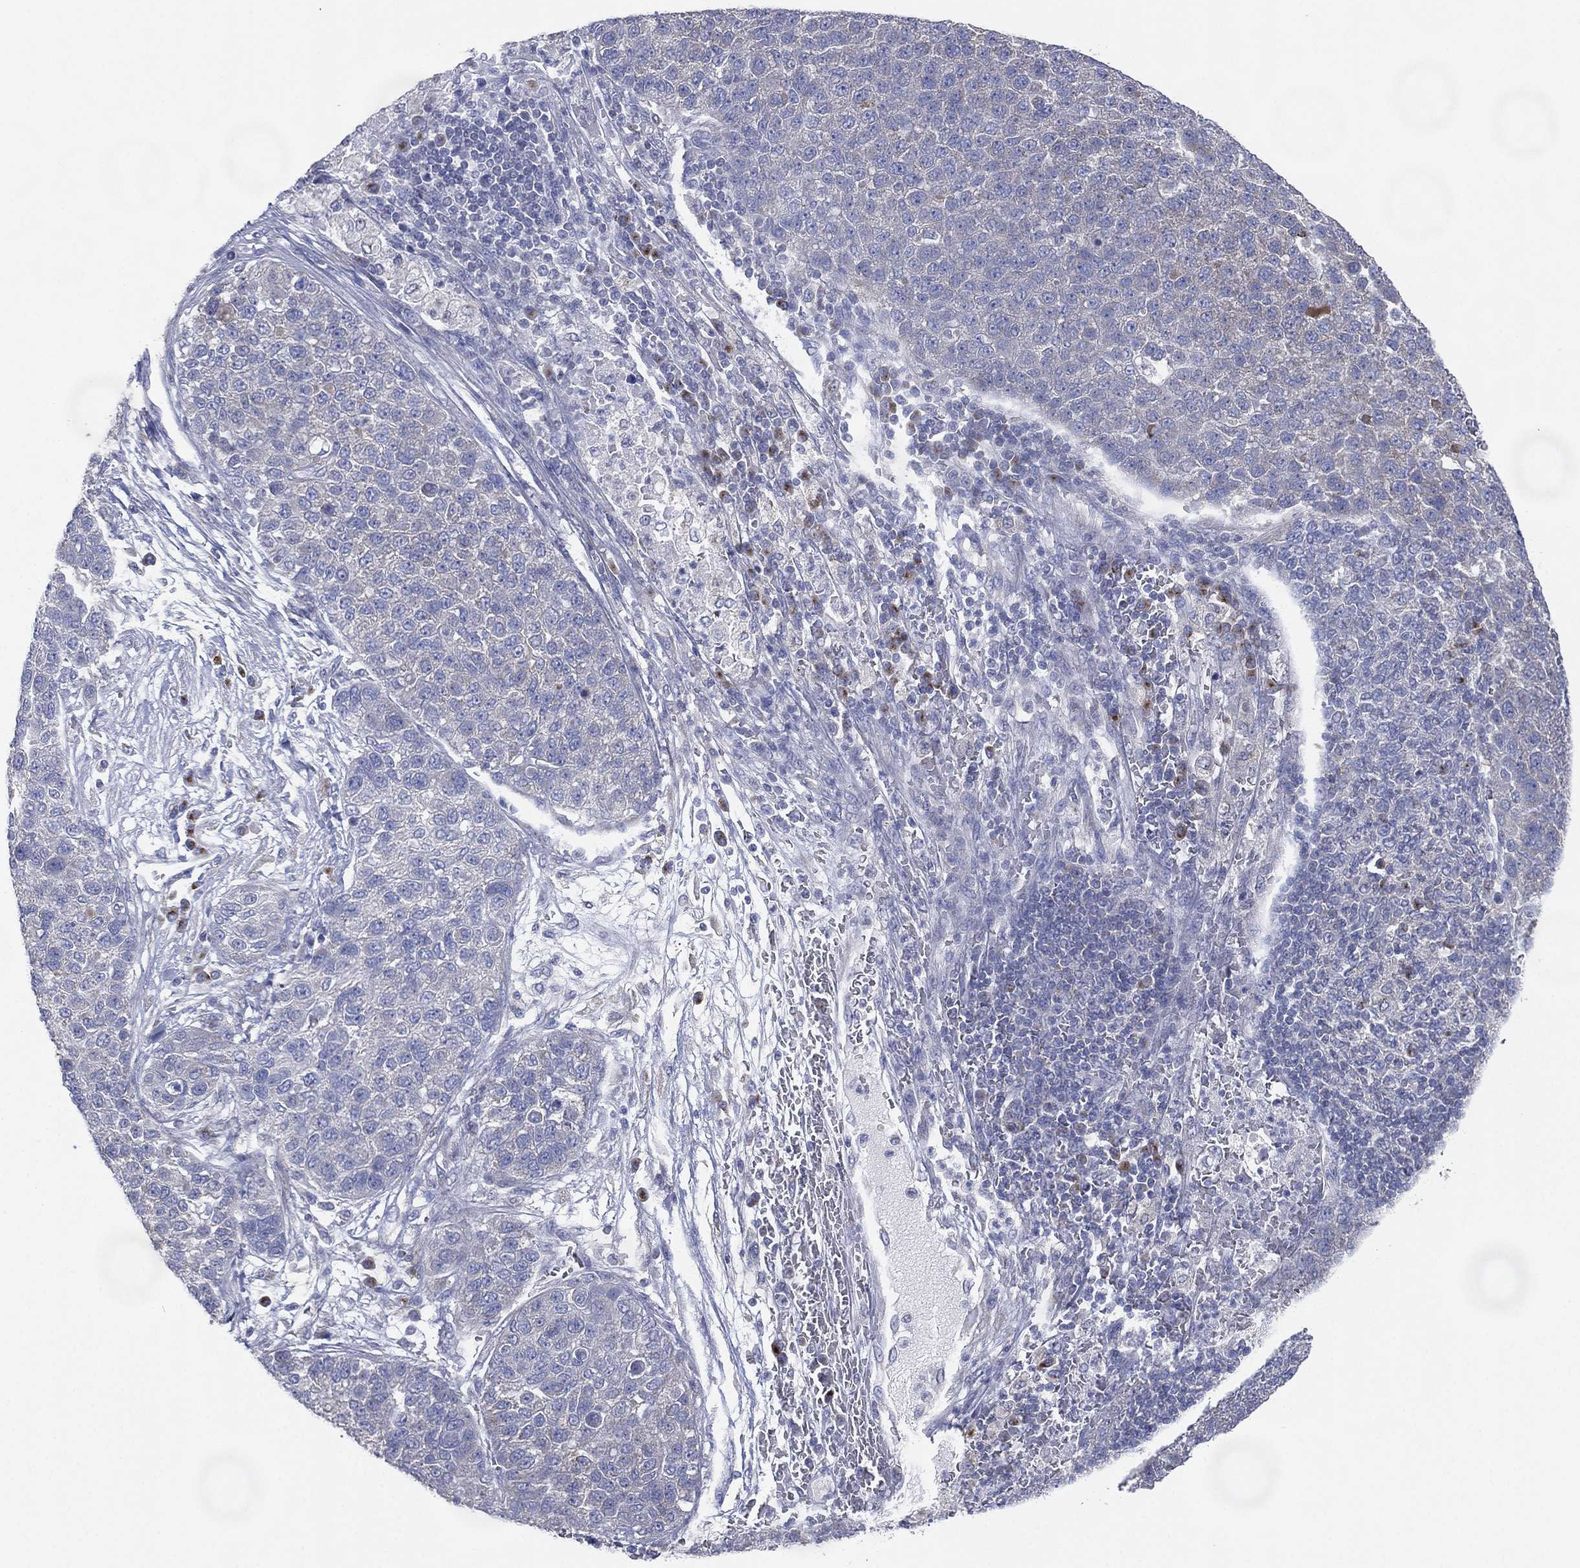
{"staining": {"intensity": "negative", "quantity": "none", "location": "none"}, "tissue": "pancreatic cancer", "cell_type": "Tumor cells", "image_type": "cancer", "snomed": [{"axis": "morphology", "description": "Adenocarcinoma, NOS"}, {"axis": "topography", "description": "Pancreas"}], "caption": "Immunohistochemistry (IHC) histopathology image of human pancreatic cancer (adenocarcinoma) stained for a protein (brown), which shows no positivity in tumor cells.", "gene": "ATP8A2", "patient": {"sex": "female", "age": 61}}